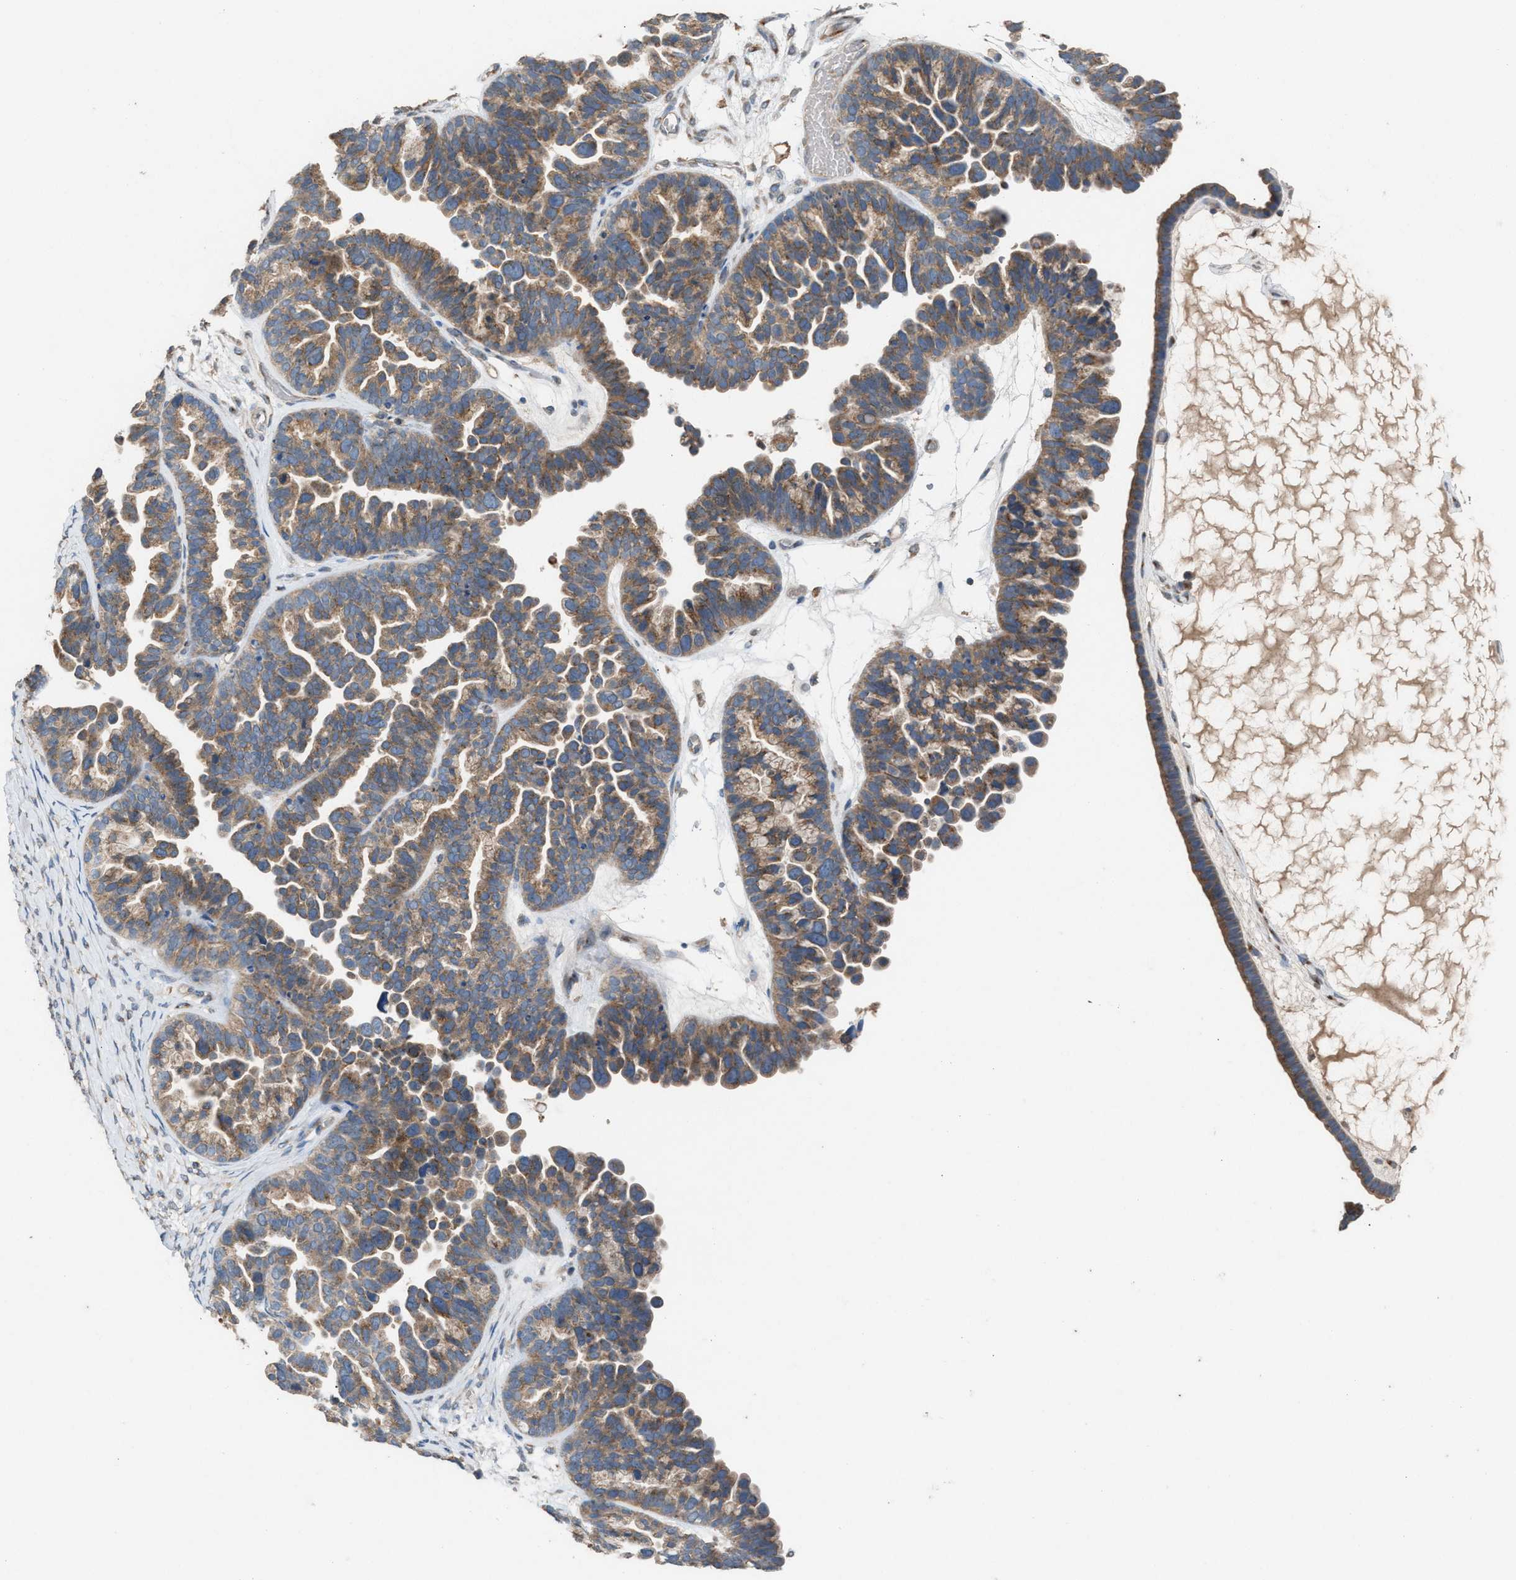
{"staining": {"intensity": "weak", "quantity": ">75%", "location": "cytoplasmic/membranous"}, "tissue": "ovarian cancer", "cell_type": "Tumor cells", "image_type": "cancer", "snomed": [{"axis": "morphology", "description": "Cystadenocarcinoma, serous, NOS"}, {"axis": "topography", "description": "Ovary"}], "caption": "Human ovarian cancer (serous cystadenocarcinoma) stained with a protein marker displays weak staining in tumor cells.", "gene": "TPK1", "patient": {"sex": "female", "age": 56}}